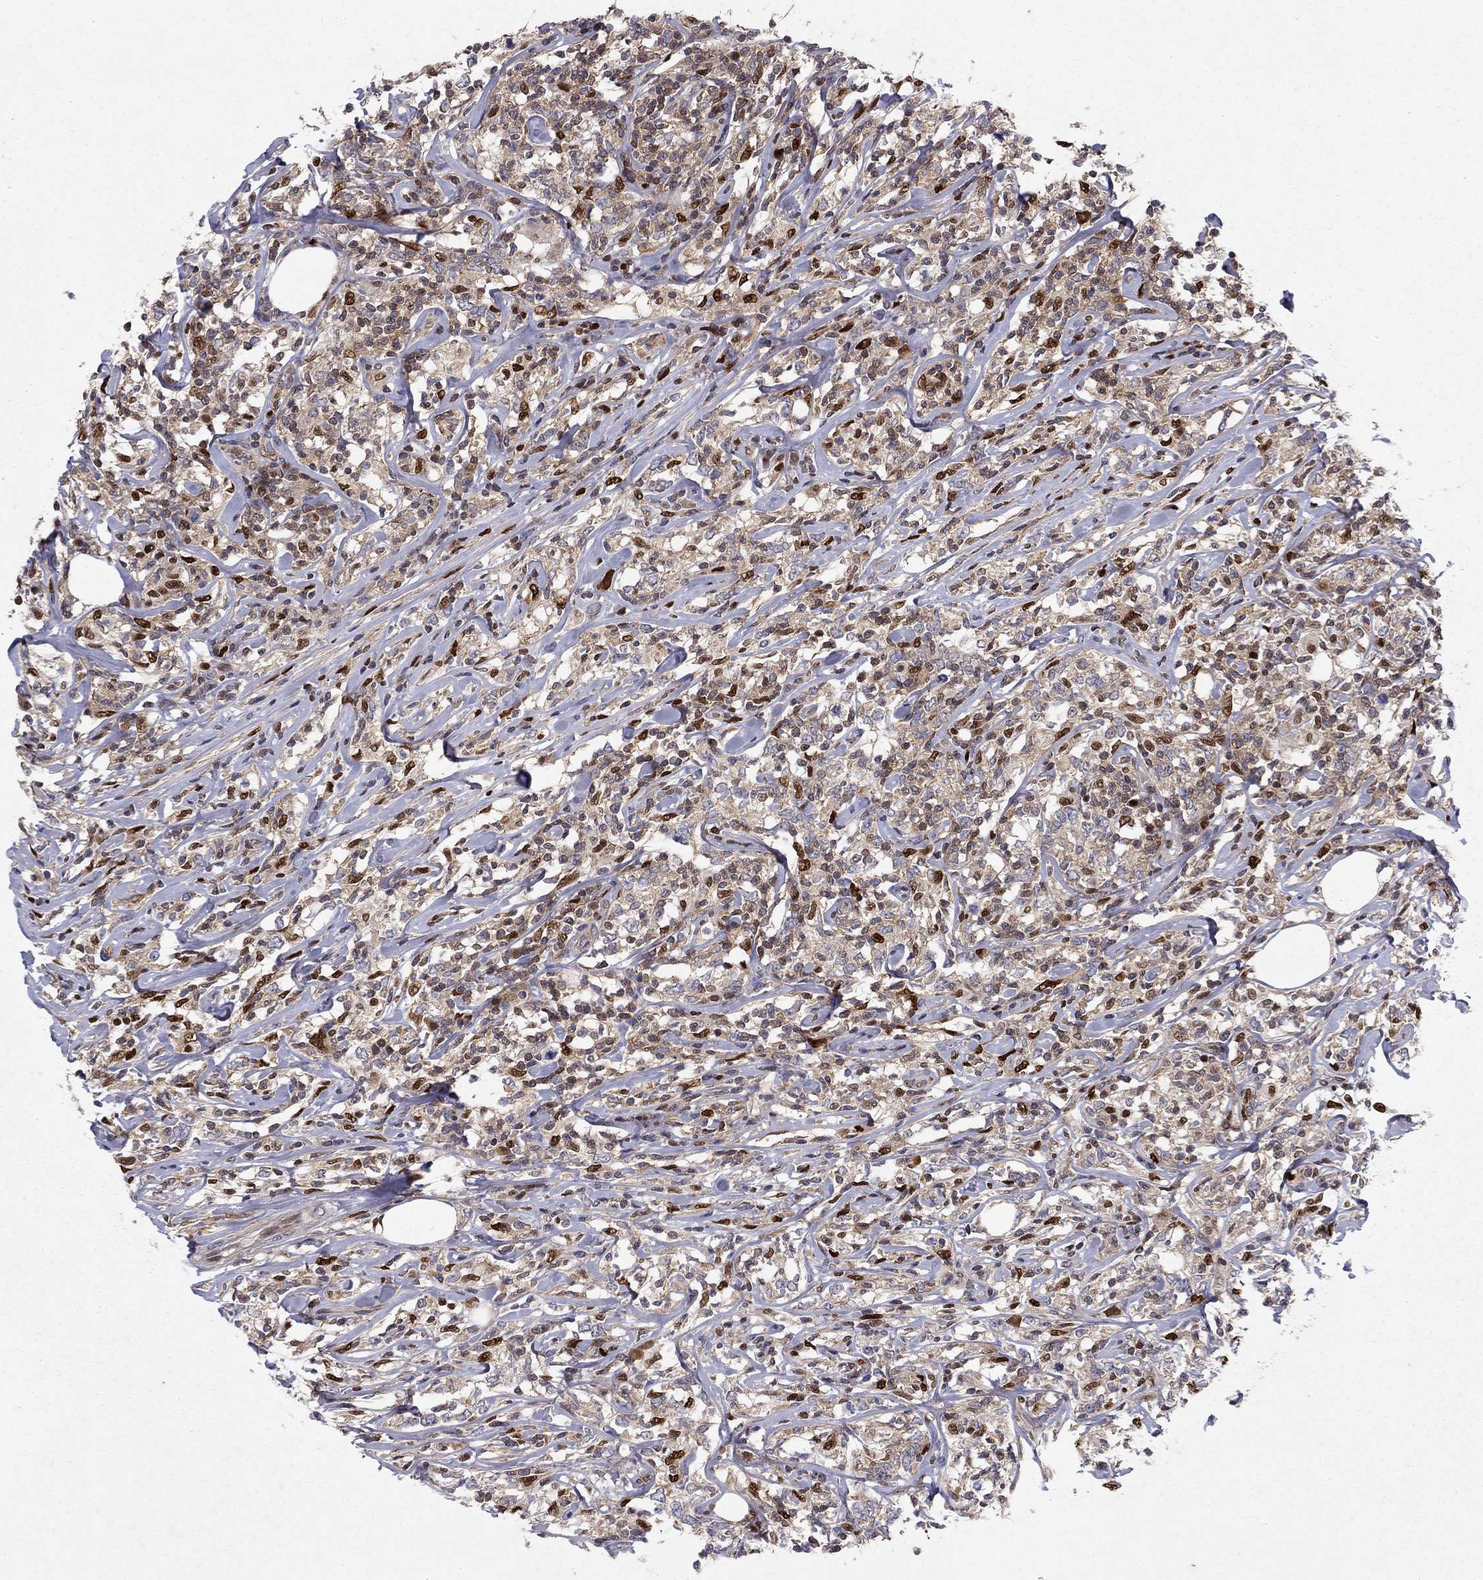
{"staining": {"intensity": "moderate", "quantity": "25%-75%", "location": "nuclear"}, "tissue": "lymphoma", "cell_type": "Tumor cells", "image_type": "cancer", "snomed": [{"axis": "morphology", "description": "Malignant lymphoma, non-Hodgkin's type, High grade"}, {"axis": "topography", "description": "Lymph node"}], "caption": "Moderate nuclear staining for a protein is identified in about 25%-75% of tumor cells of lymphoma using immunohistochemistry (IHC).", "gene": "CRTC1", "patient": {"sex": "female", "age": 84}}